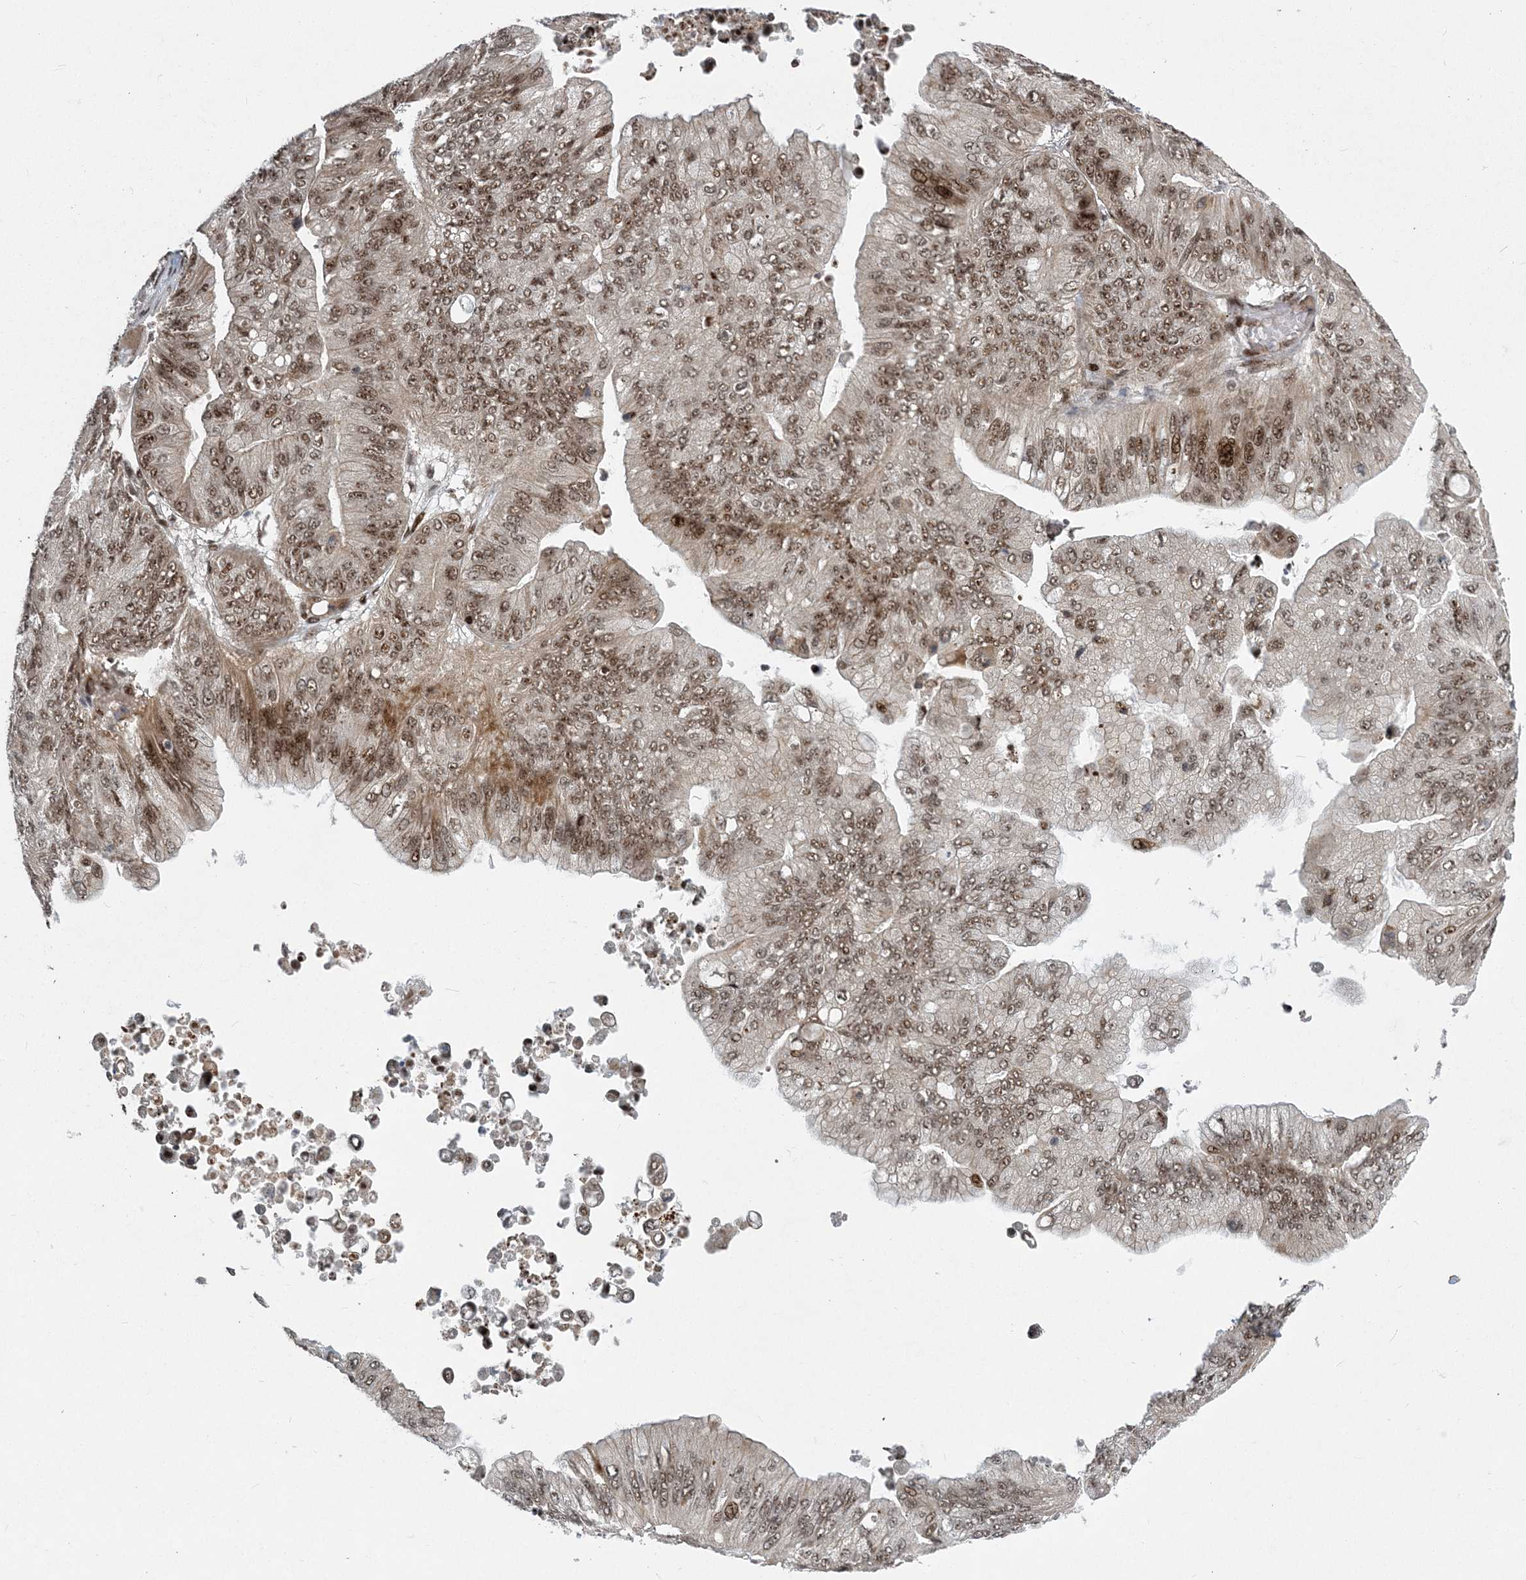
{"staining": {"intensity": "strong", "quantity": ">75%", "location": "cytoplasmic/membranous,nuclear"}, "tissue": "ovarian cancer", "cell_type": "Tumor cells", "image_type": "cancer", "snomed": [{"axis": "morphology", "description": "Cystadenocarcinoma, mucinous, NOS"}, {"axis": "topography", "description": "Ovary"}], "caption": "Ovarian mucinous cystadenocarcinoma stained for a protein exhibits strong cytoplasmic/membranous and nuclear positivity in tumor cells.", "gene": "CWC22", "patient": {"sex": "female", "age": 61}}